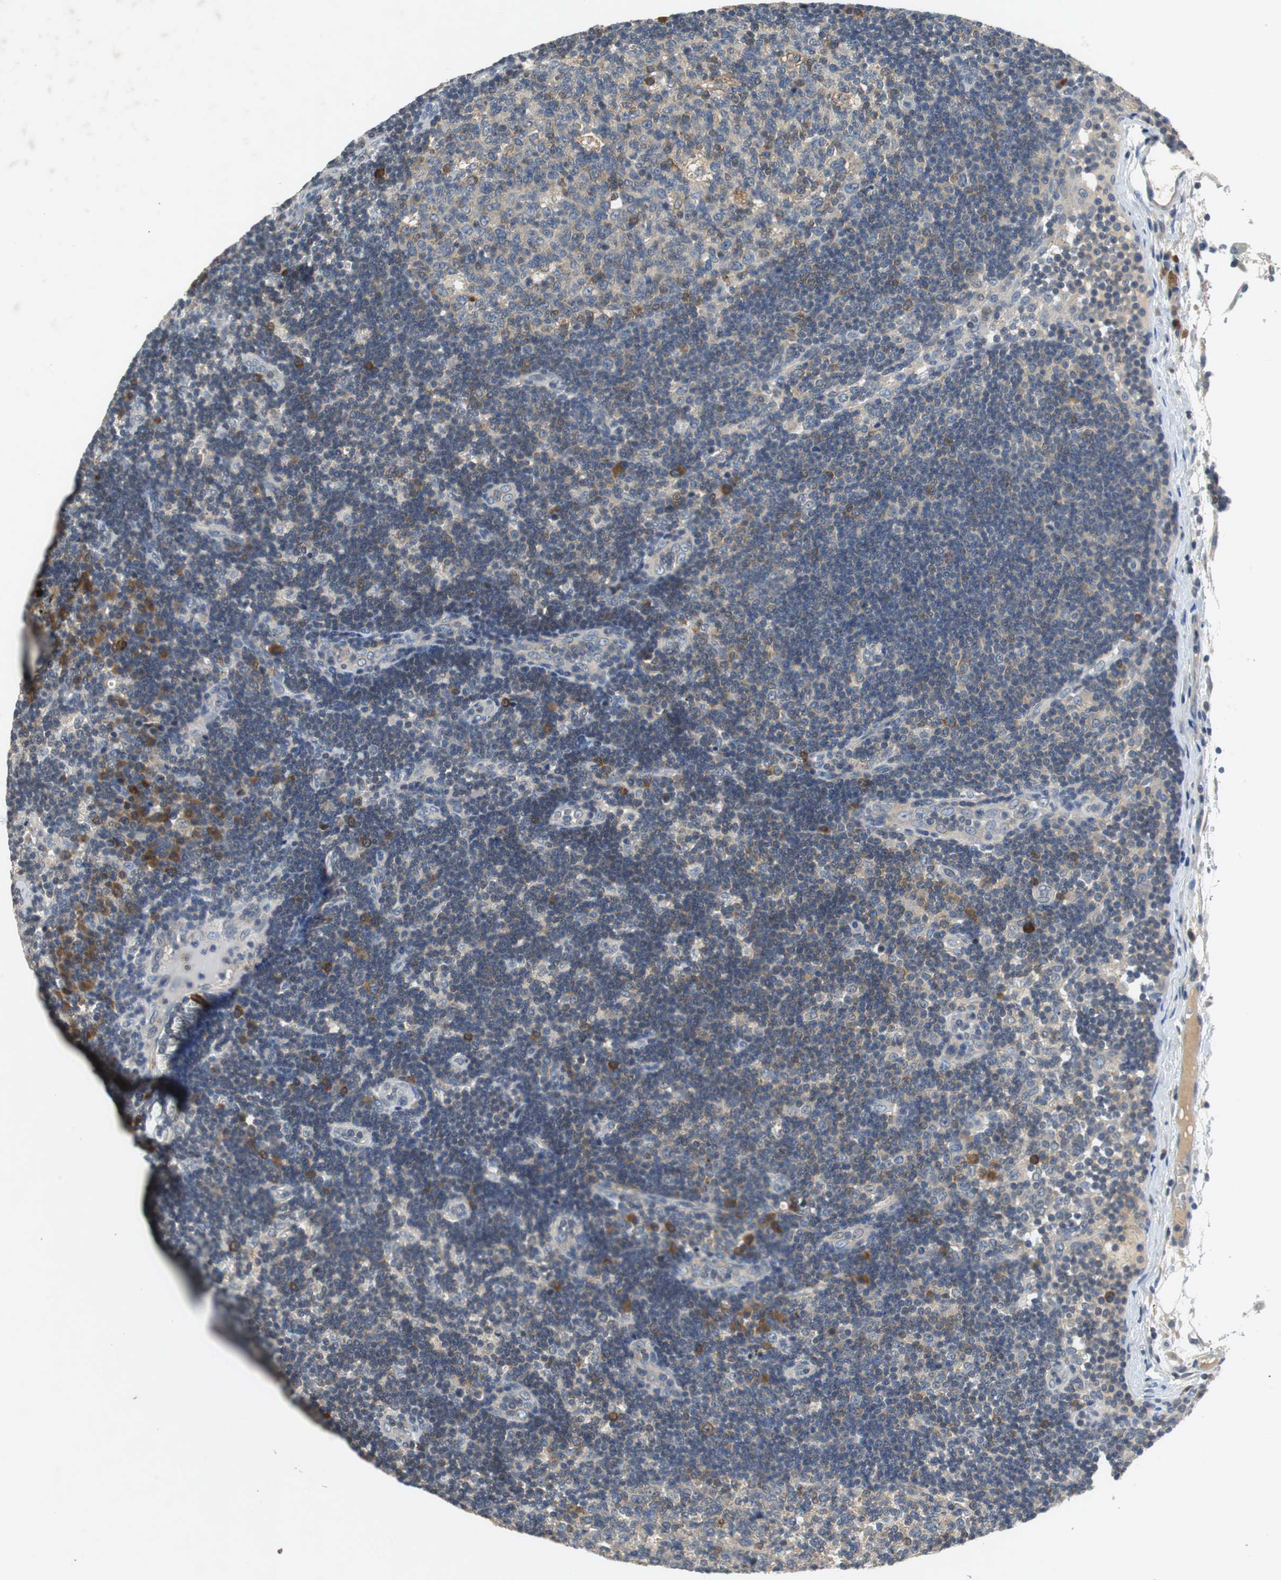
{"staining": {"intensity": "moderate", "quantity": "<25%", "location": "cytoplasmic/membranous"}, "tissue": "lymph node", "cell_type": "Germinal center cells", "image_type": "normal", "snomed": [{"axis": "morphology", "description": "Normal tissue, NOS"}, {"axis": "morphology", "description": "Squamous cell carcinoma, metastatic, NOS"}, {"axis": "topography", "description": "Lymph node"}], "caption": "Protein staining by IHC demonstrates moderate cytoplasmic/membranous positivity in approximately <25% of germinal center cells in unremarkable lymph node.", "gene": "GLCCI1", "patient": {"sex": "female", "age": 53}}